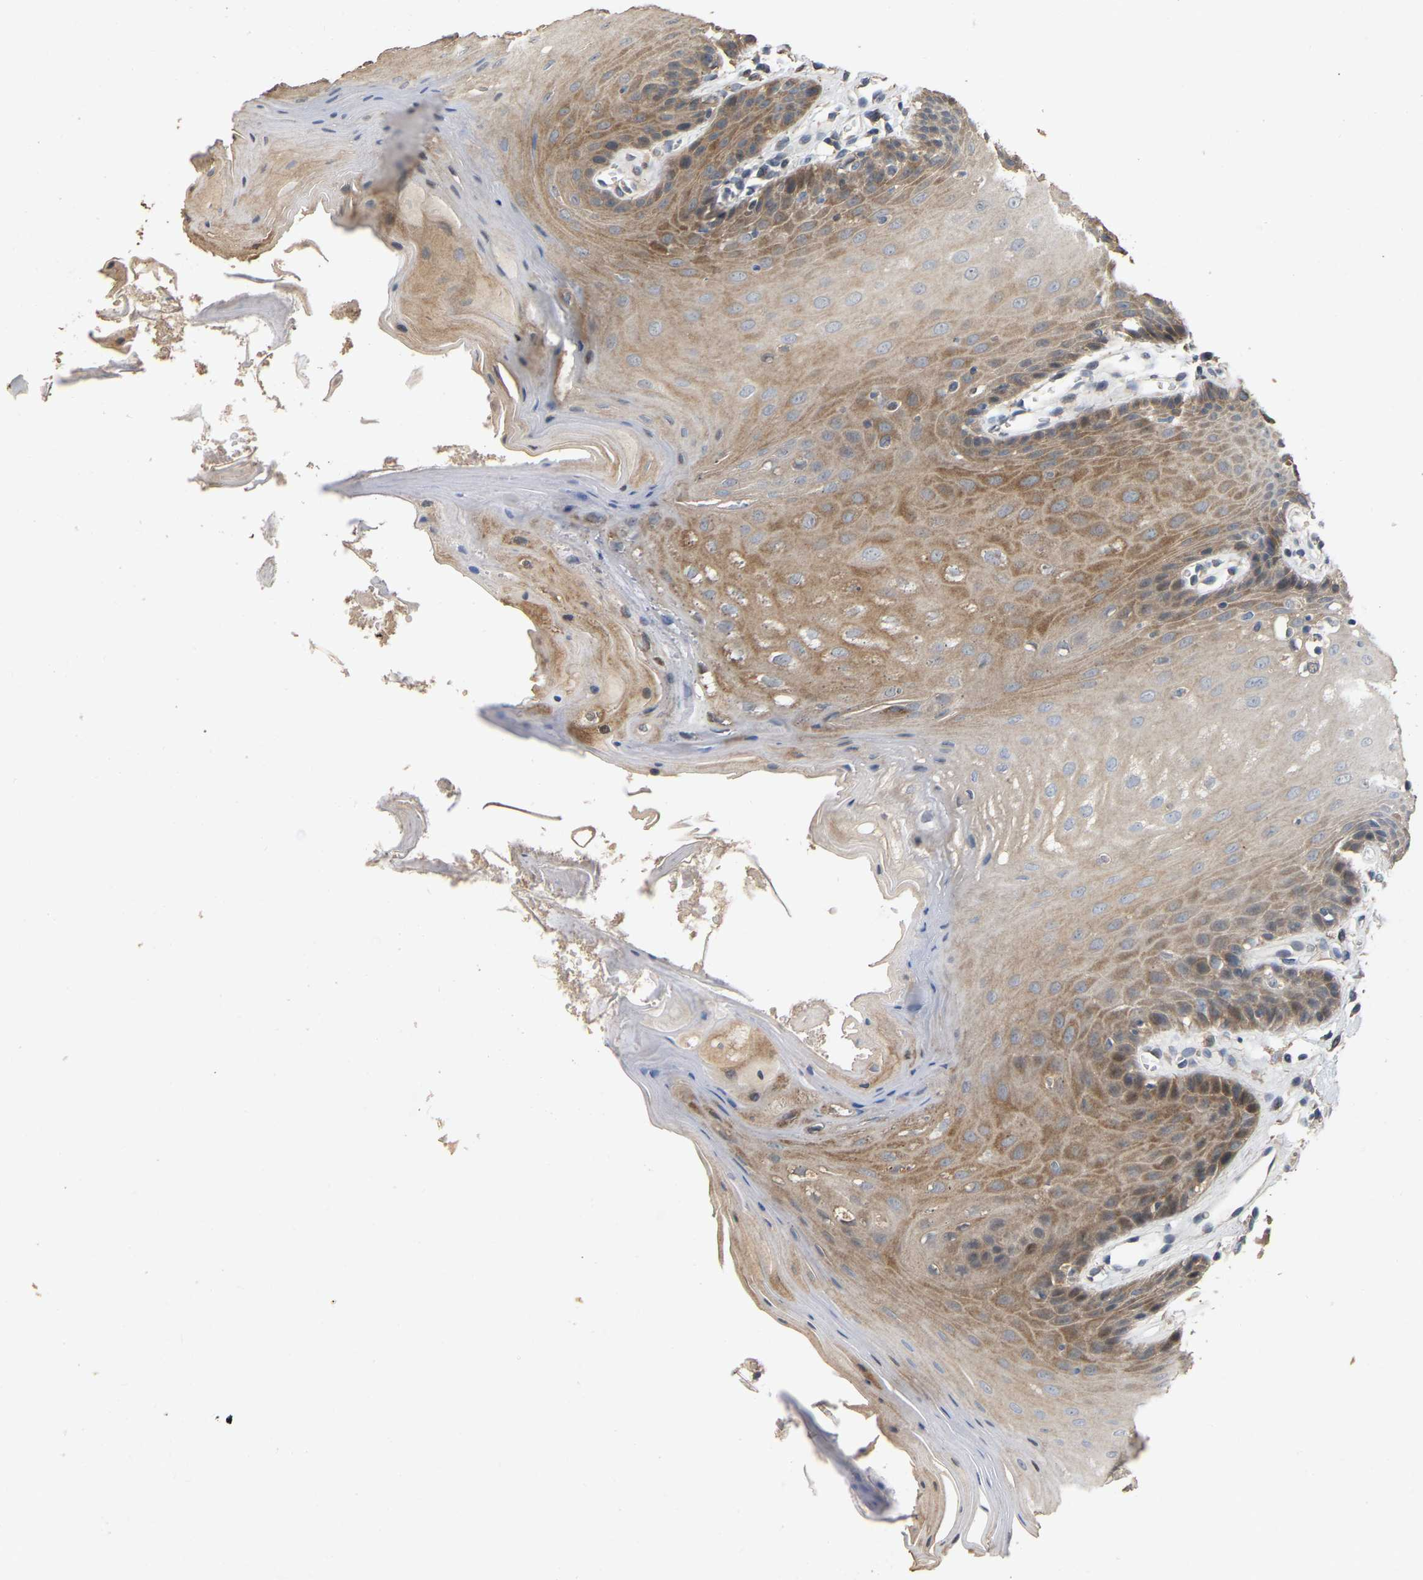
{"staining": {"intensity": "moderate", "quantity": ">75%", "location": "cytoplasmic/membranous"}, "tissue": "oral mucosa", "cell_type": "Squamous epithelial cells", "image_type": "normal", "snomed": [{"axis": "morphology", "description": "Normal tissue, NOS"}, {"axis": "morphology", "description": "Squamous cell carcinoma, NOS"}, {"axis": "topography", "description": "Oral tissue"}, {"axis": "topography", "description": "Head-Neck"}], "caption": "DAB (3,3'-diaminobenzidine) immunohistochemical staining of unremarkable human oral mucosa reveals moderate cytoplasmic/membranous protein expression in about >75% of squamous epithelial cells. Nuclei are stained in blue.", "gene": "NCS1", "patient": {"sex": "male", "age": 71}}